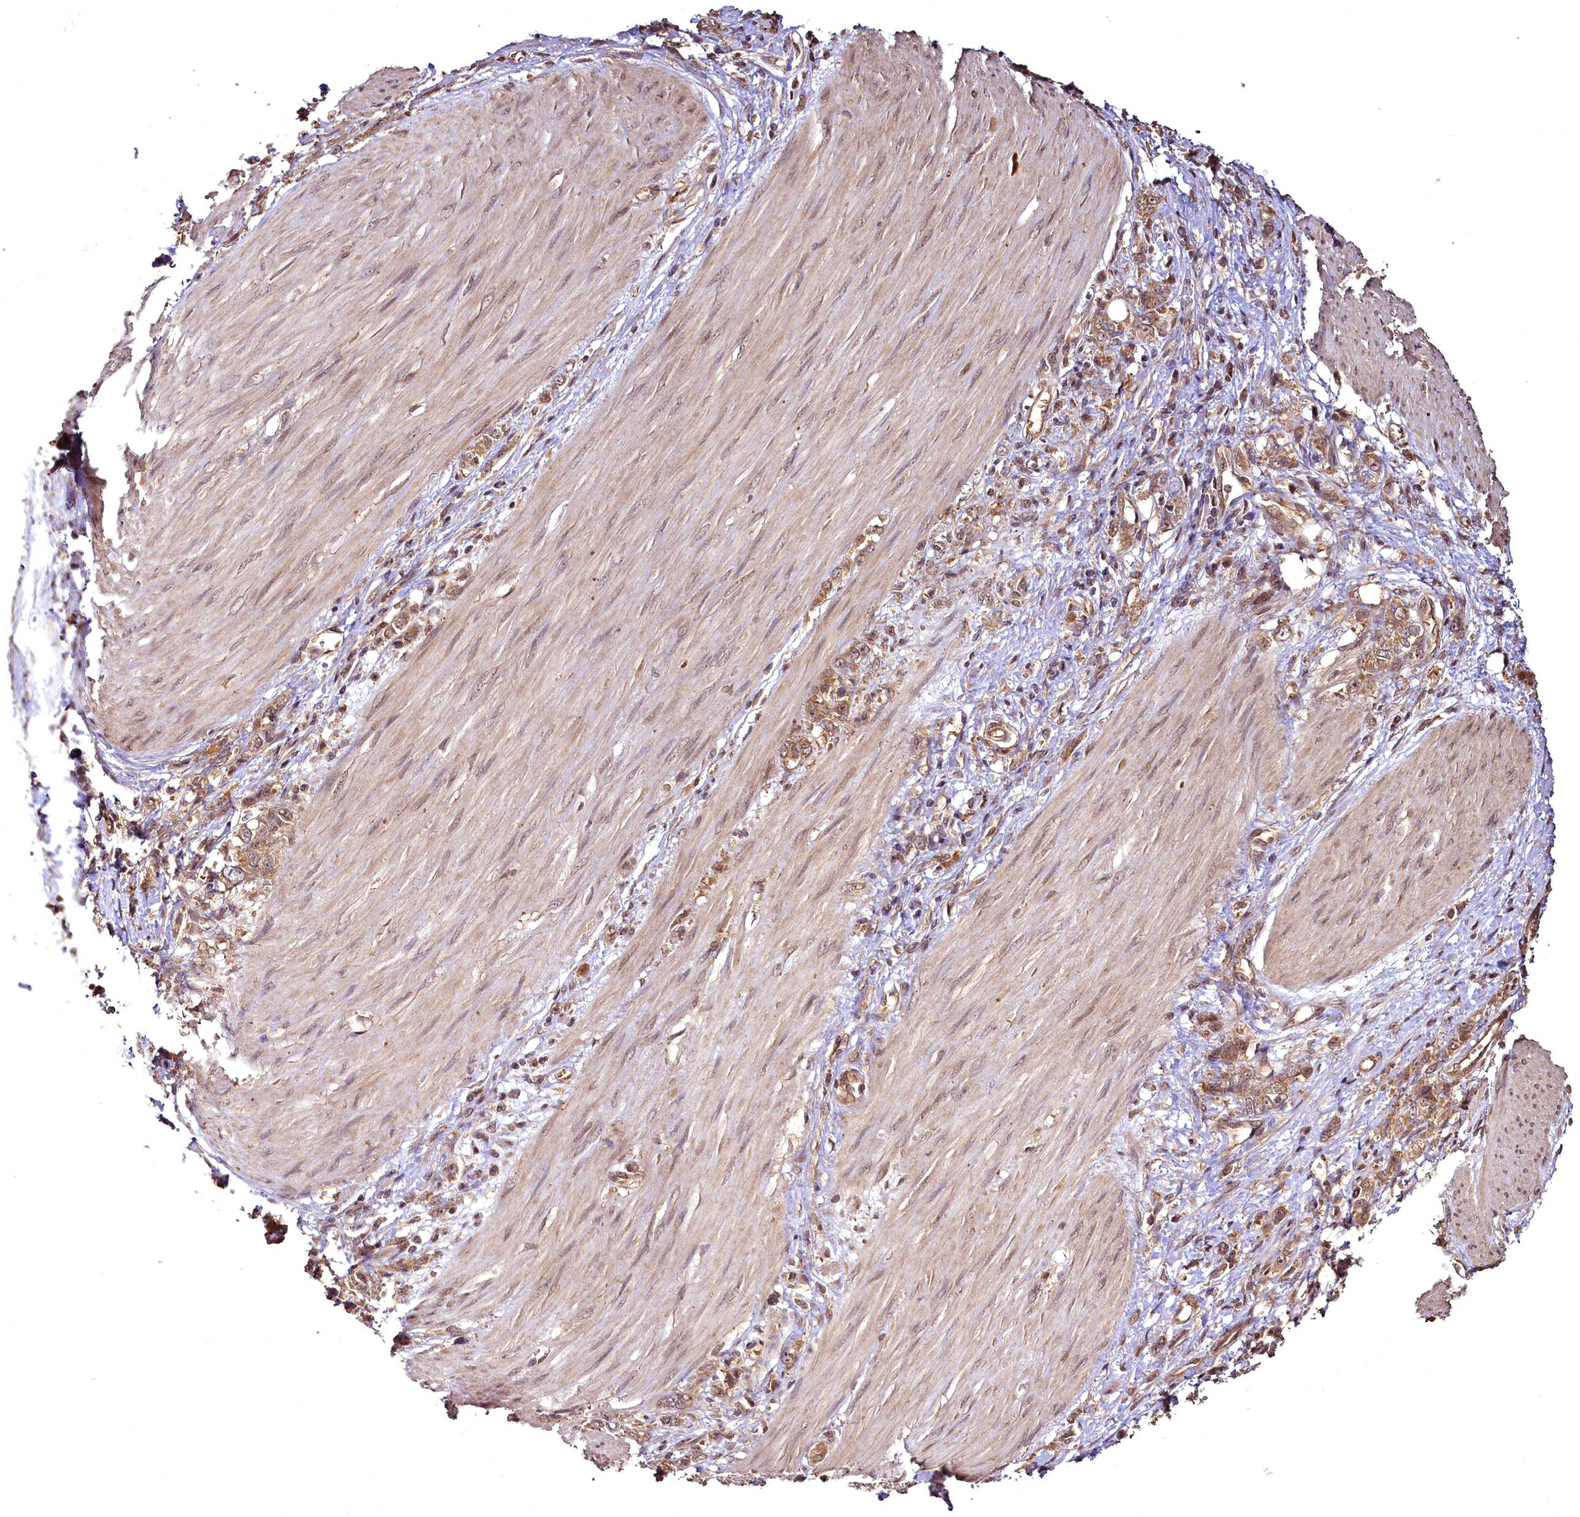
{"staining": {"intensity": "moderate", "quantity": ">75%", "location": "cytoplasmic/membranous"}, "tissue": "stomach cancer", "cell_type": "Tumor cells", "image_type": "cancer", "snomed": [{"axis": "morphology", "description": "Adenocarcinoma, NOS"}, {"axis": "topography", "description": "Stomach"}], "caption": "This is a micrograph of immunohistochemistry staining of stomach cancer (adenocarcinoma), which shows moderate positivity in the cytoplasmic/membranous of tumor cells.", "gene": "VPS51", "patient": {"sex": "female", "age": 76}}